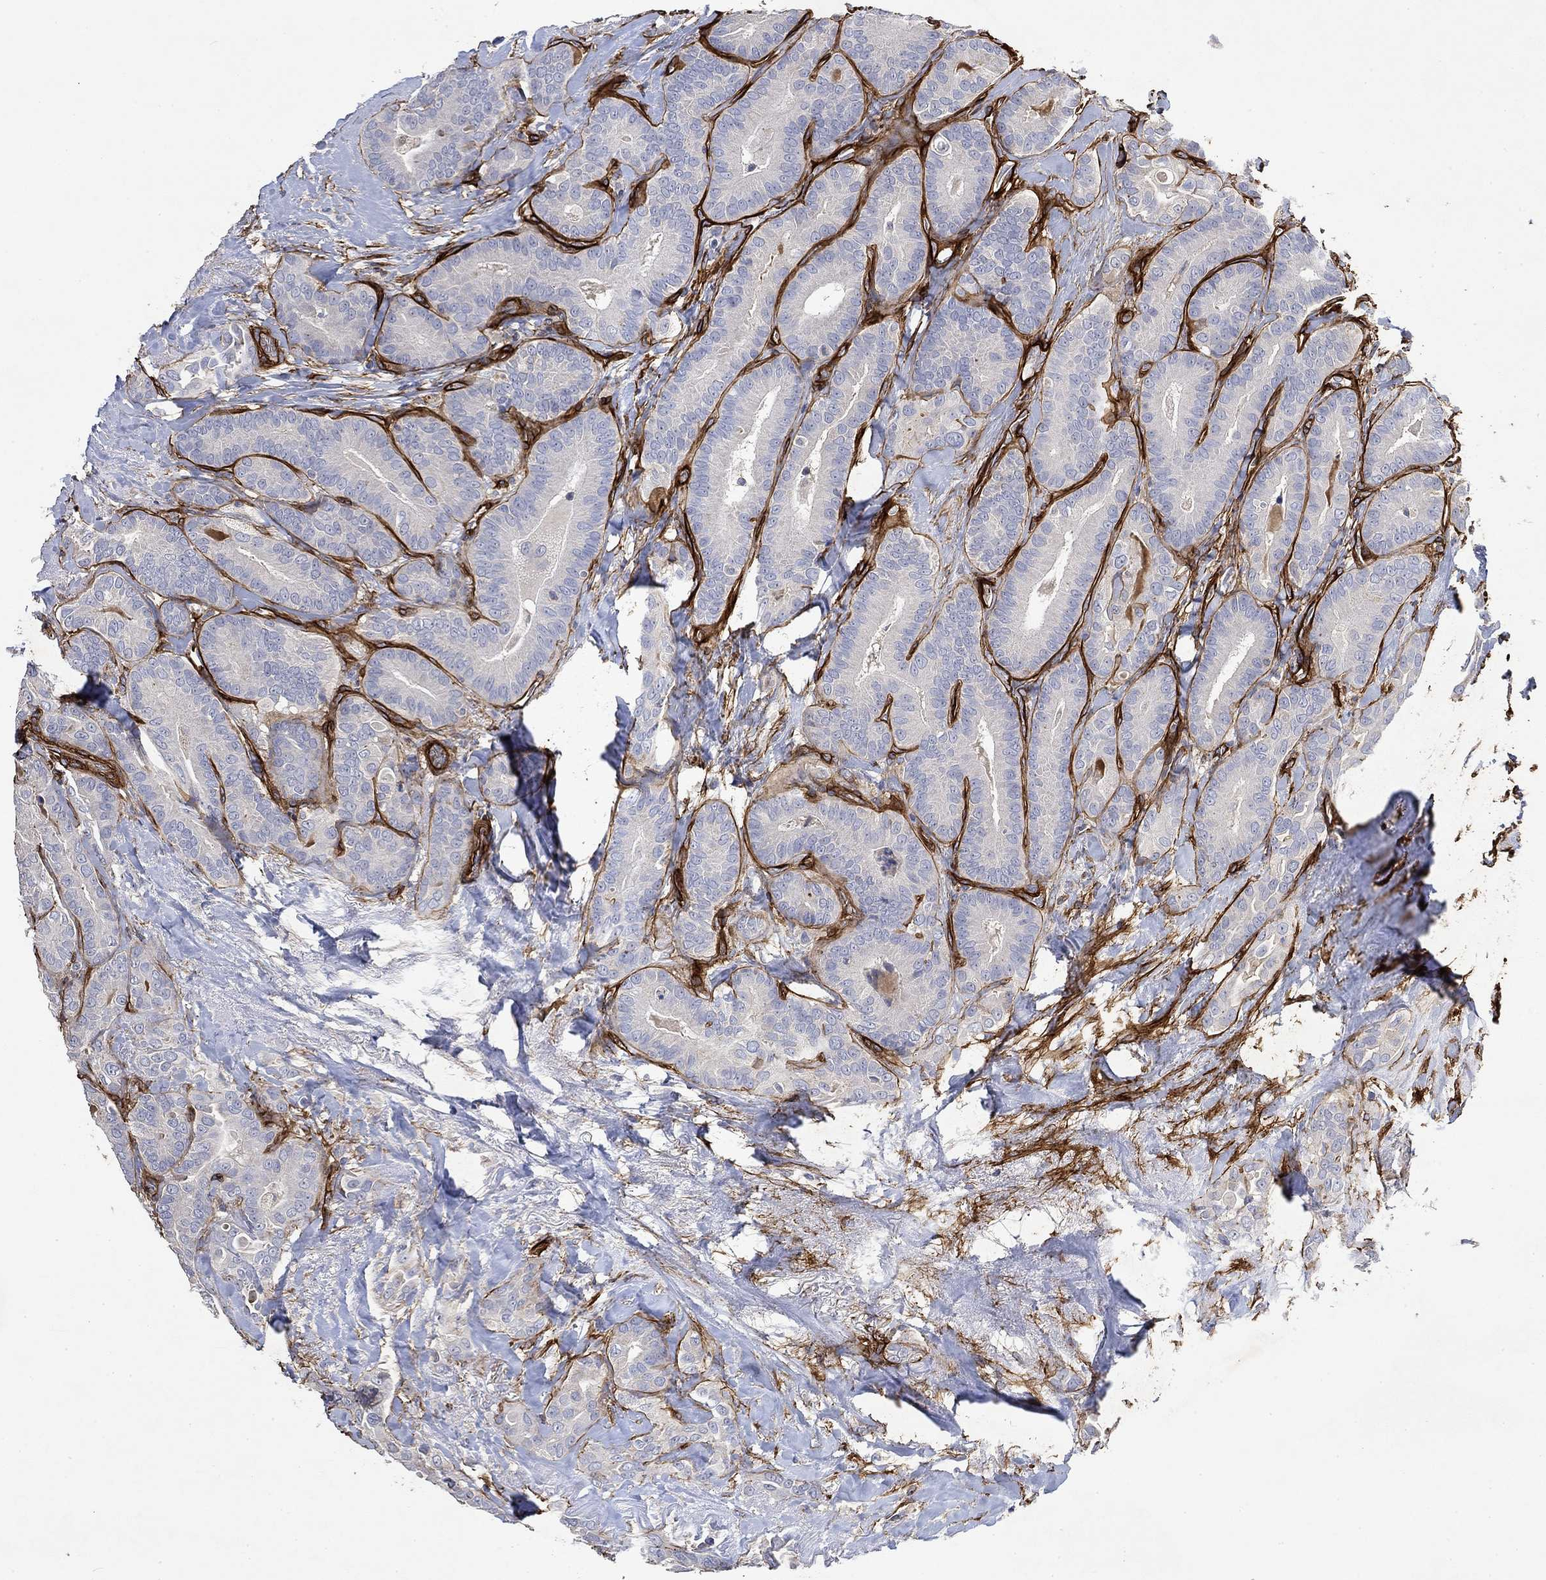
{"staining": {"intensity": "negative", "quantity": "none", "location": "none"}, "tissue": "thyroid cancer", "cell_type": "Tumor cells", "image_type": "cancer", "snomed": [{"axis": "morphology", "description": "Papillary adenocarcinoma, NOS"}, {"axis": "topography", "description": "Thyroid gland"}], "caption": "Immunohistochemistry image of papillary adenocarcinoma (thyroid) stained for a protein (brown), which shows no positivity in tumor cells. (Brightfield microscopy of DAB immunohistochemistry at high magnification).", "gene": "COL4A2", "patient": {"sex": "male", "age": 61}}